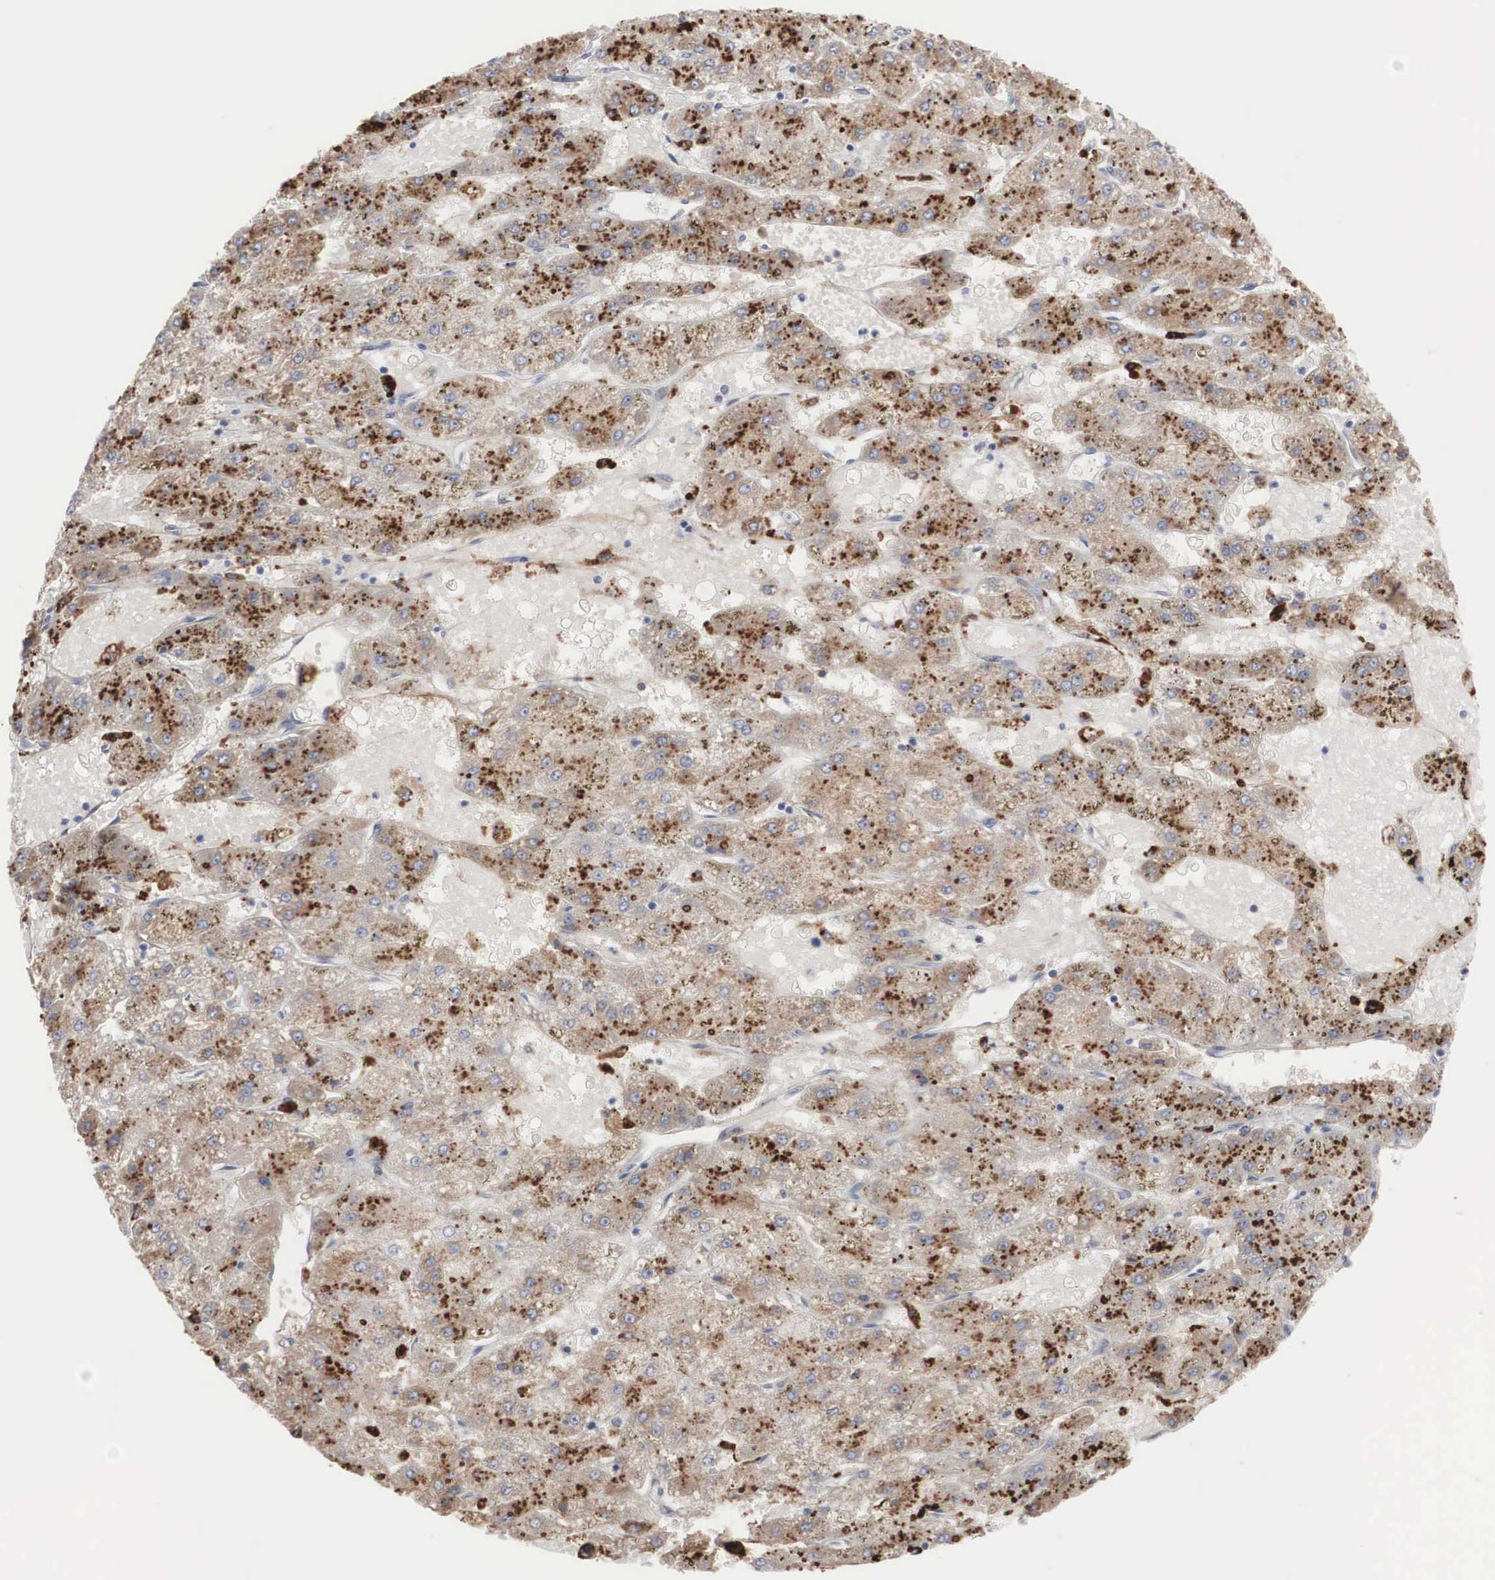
{"staining": {"intensity": "moderate", "quantity": ">75%", "location": "cytoplasmic/membranous"}, "tissue": "liver cancer", "cell_type": "Tumor cells", "image_type": "cancer", "snomed": [{"axis": "morphology", "description": "Carcinoma, Hepatocellular, NOS"}, {"axis": "topography", "description": "Liver"}], "caption": "Immunohistochemistry of human liver cancer (hepatocellular carcinoma) displays medium levels of moderate cytoplasmic/membranous positivity in about >75% of tumor cells.", "gene": "LGALS3BP", "patient": {"sex": "female", "age": 52}}